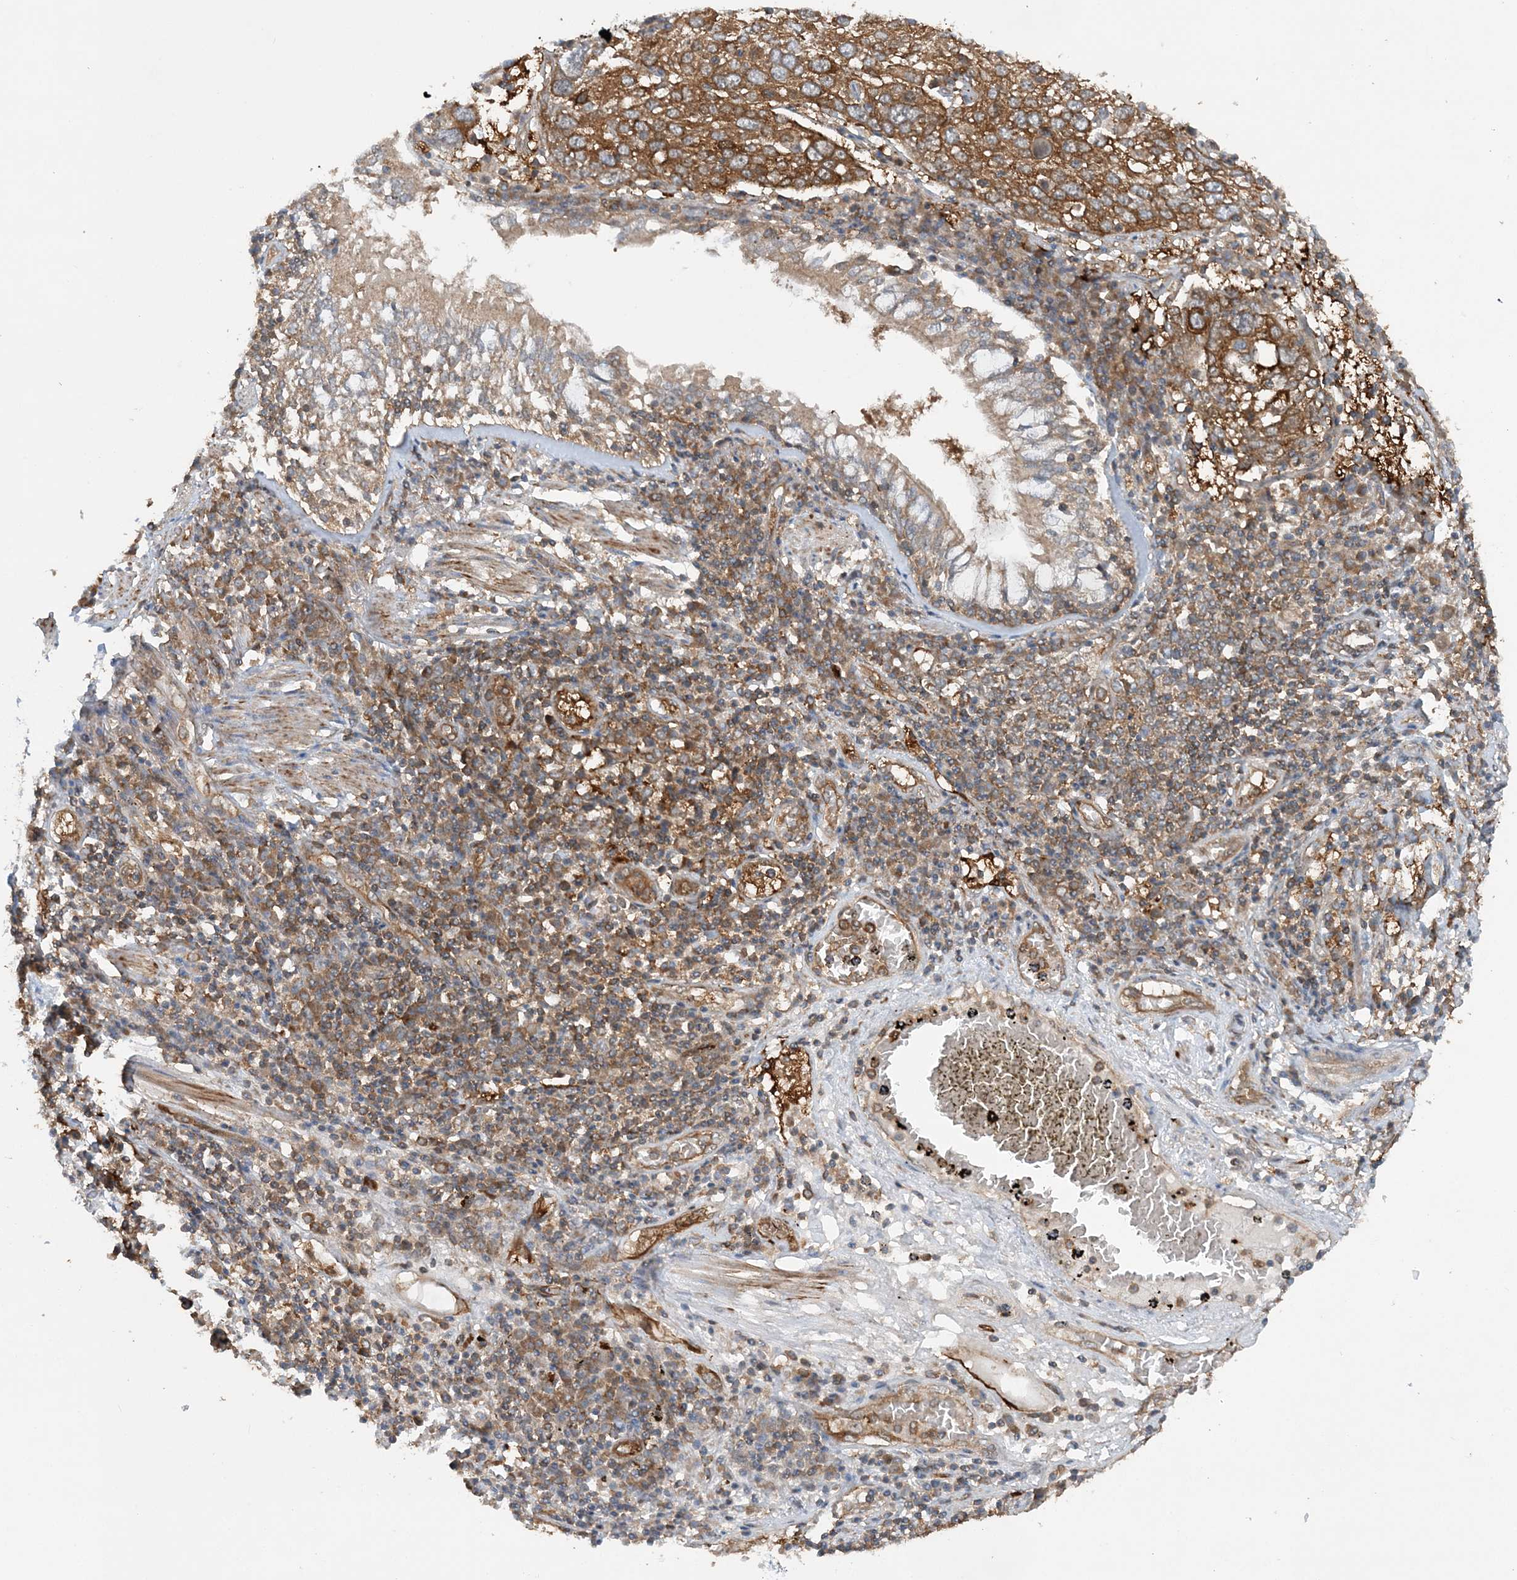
{"staining": {"intensity": "moderate", "quantity": ">75%", "location": "cytoplasmic/membranous"}, "tissue": "lung cancer", "cell_type": "Tumor cells", "image_type": "cancer", "snomed": [{"axis": "morphology", "description": "Squamous cell carcinoma, NOS"}, {"axis": "topography", "description": "Lung"}], "caption": "Immunohistochemistry (IHC) photomicrograph of lung cancer (squamous cell carcinoma) stained for a protein (brown), which demonstrates medium levels of moderate cytoplasmic/membranous staining in about >75% of tumor cells.", "gene": "ACAP2", "patient": {"sex": "male", "age": 65}}